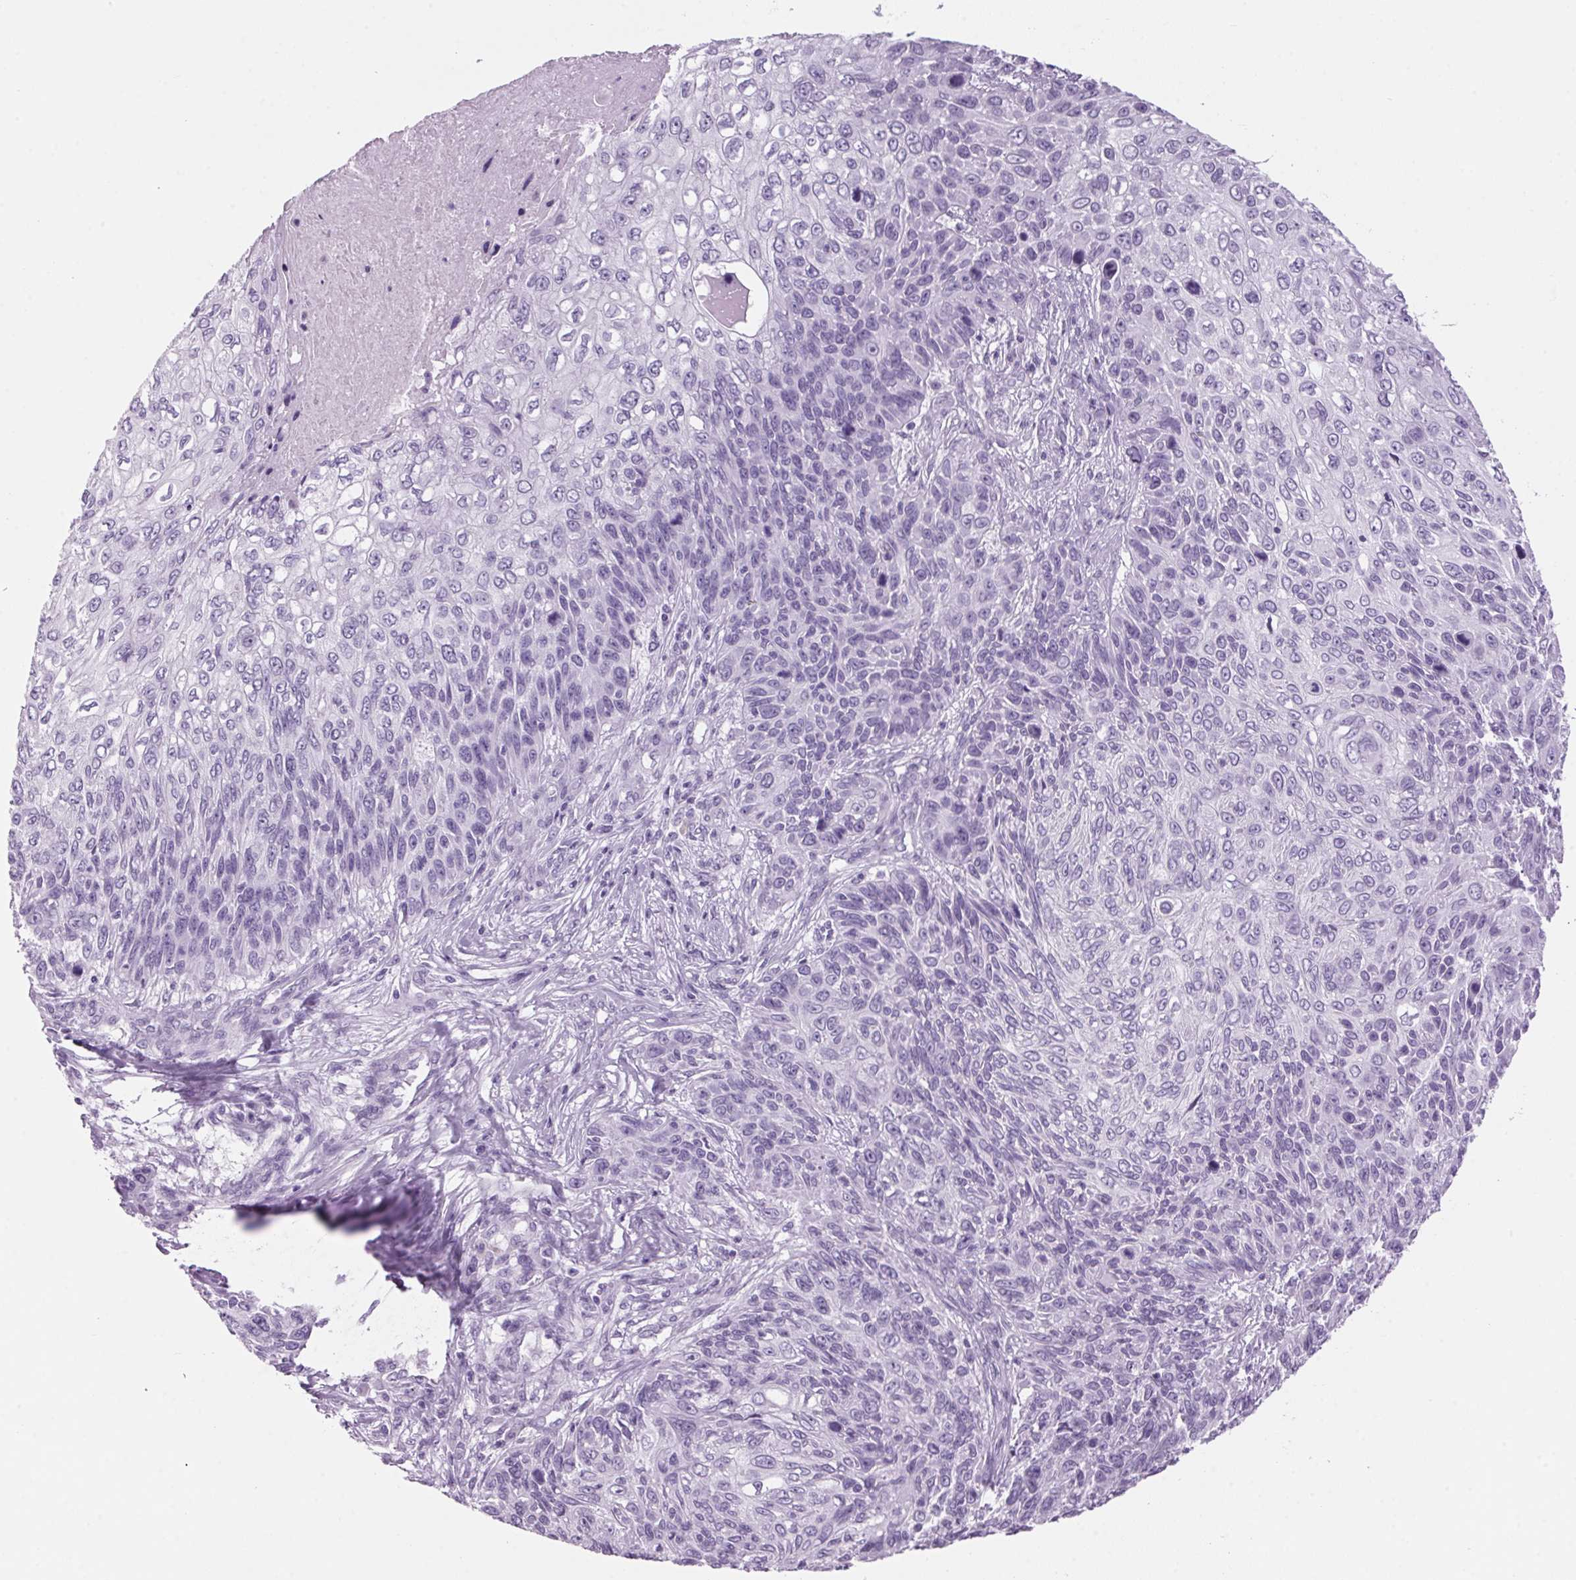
{"staining": {"intensity": "negative", "quantity": "none", "location": "none"}, "tissue": "skin cancer", "cell_type": "Tumor cells", "image_type": "cancer", "snomed": [{"axis": "morphology", "description": "Squamous cell carcinoma, NOS"}, {"axis": "topography", "description": "Skin"}], "caption": "This is an immunohistochemistry (IHC) photomicrograph of human squamous cell carcinoma (skin). There is no positivity in tumor cells.", "gene": "PPP1R1A", "patient": {"sex": "male", "age": 92}}